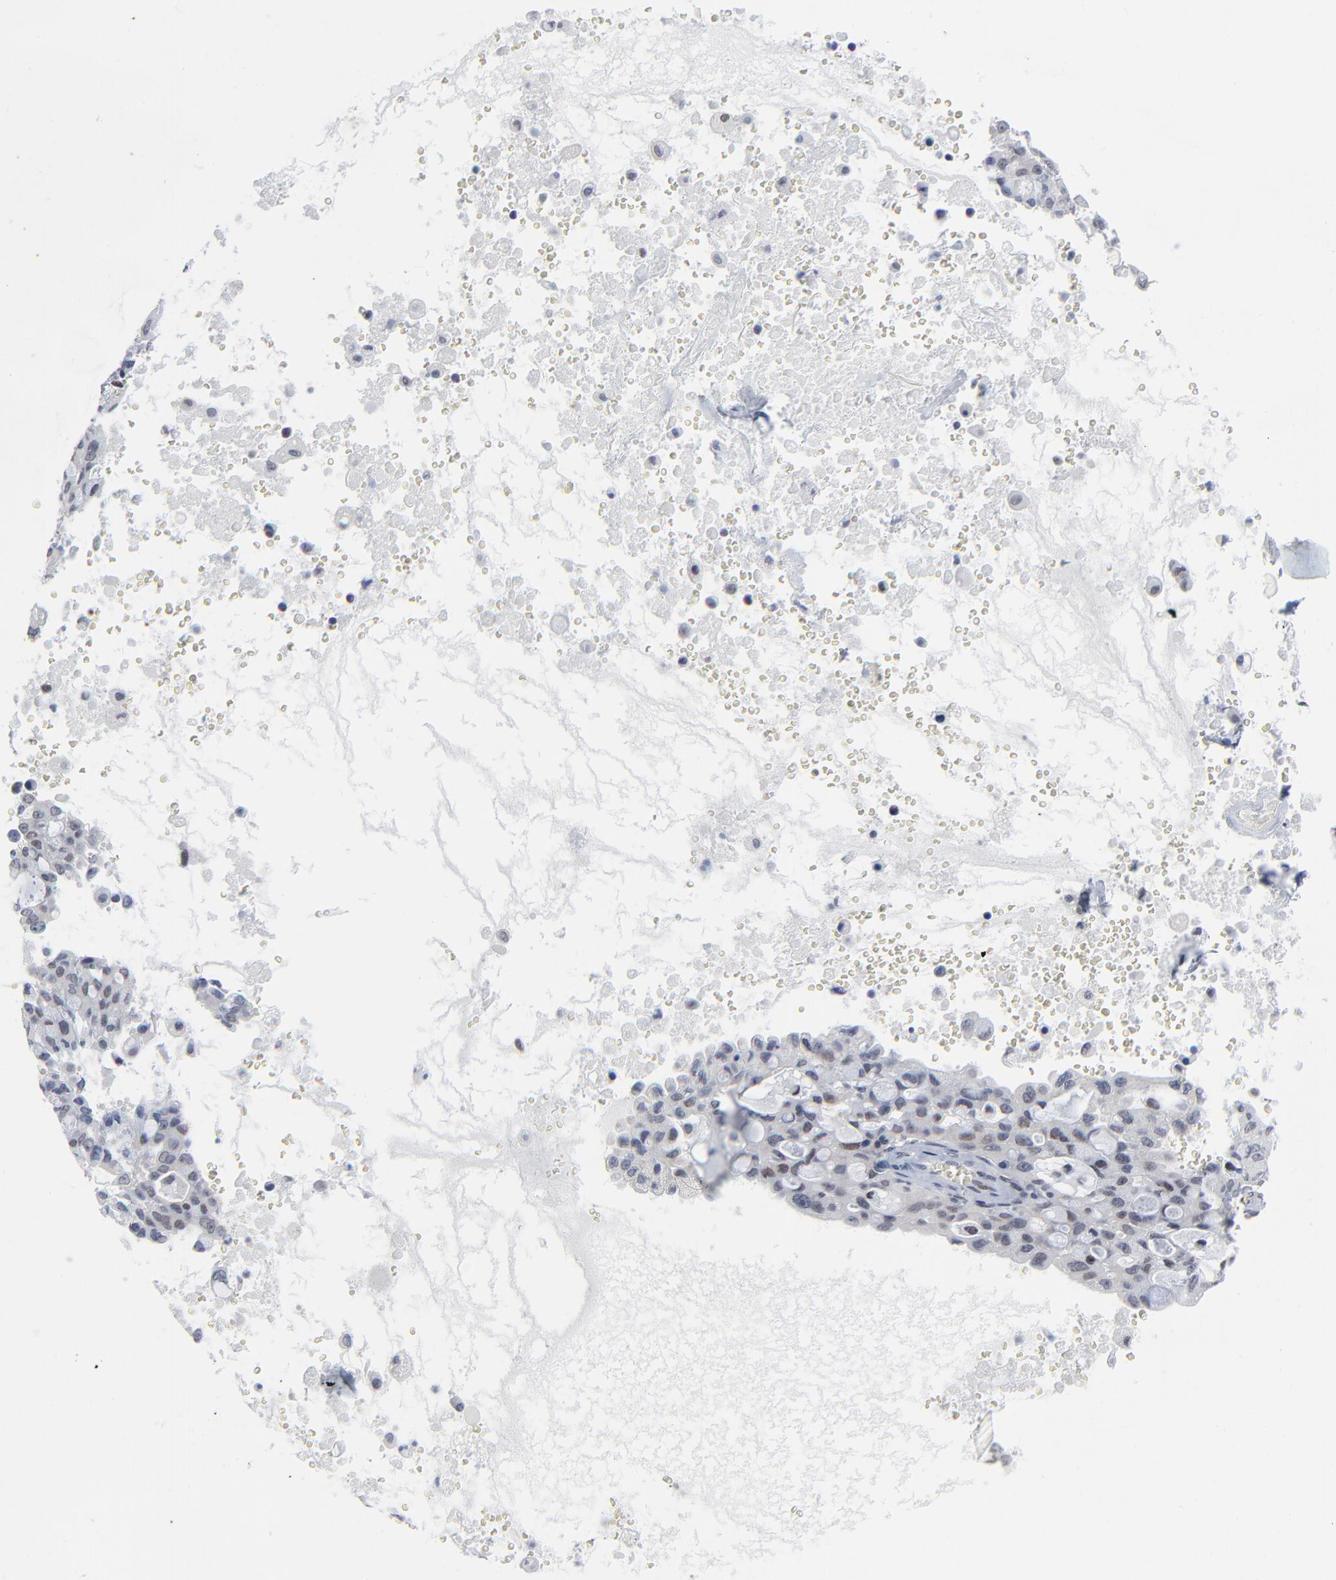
{"staining": {"intensity": "weak", "quantity": "<25%", "location": "nuclear"}, "tissue": "lung cancer", "cell_type": "Tumor cells", "image_type": "cancer", "snomed": [{"axis": "morphology", "description": "Adenocarcinoma, NOS"}, {"axis": "topography", "description": "Lung"}], "caption": "Protein analysis of lung adenocarcinoma reveals no significant staining in tumor cells. (DAB (3,3'-diaminobenzidine) immunohistochemistry (IHC) with hematoxylin counter stain).", "gene": "ZNF589", "patient": {"sex": "female", "age": 44}}